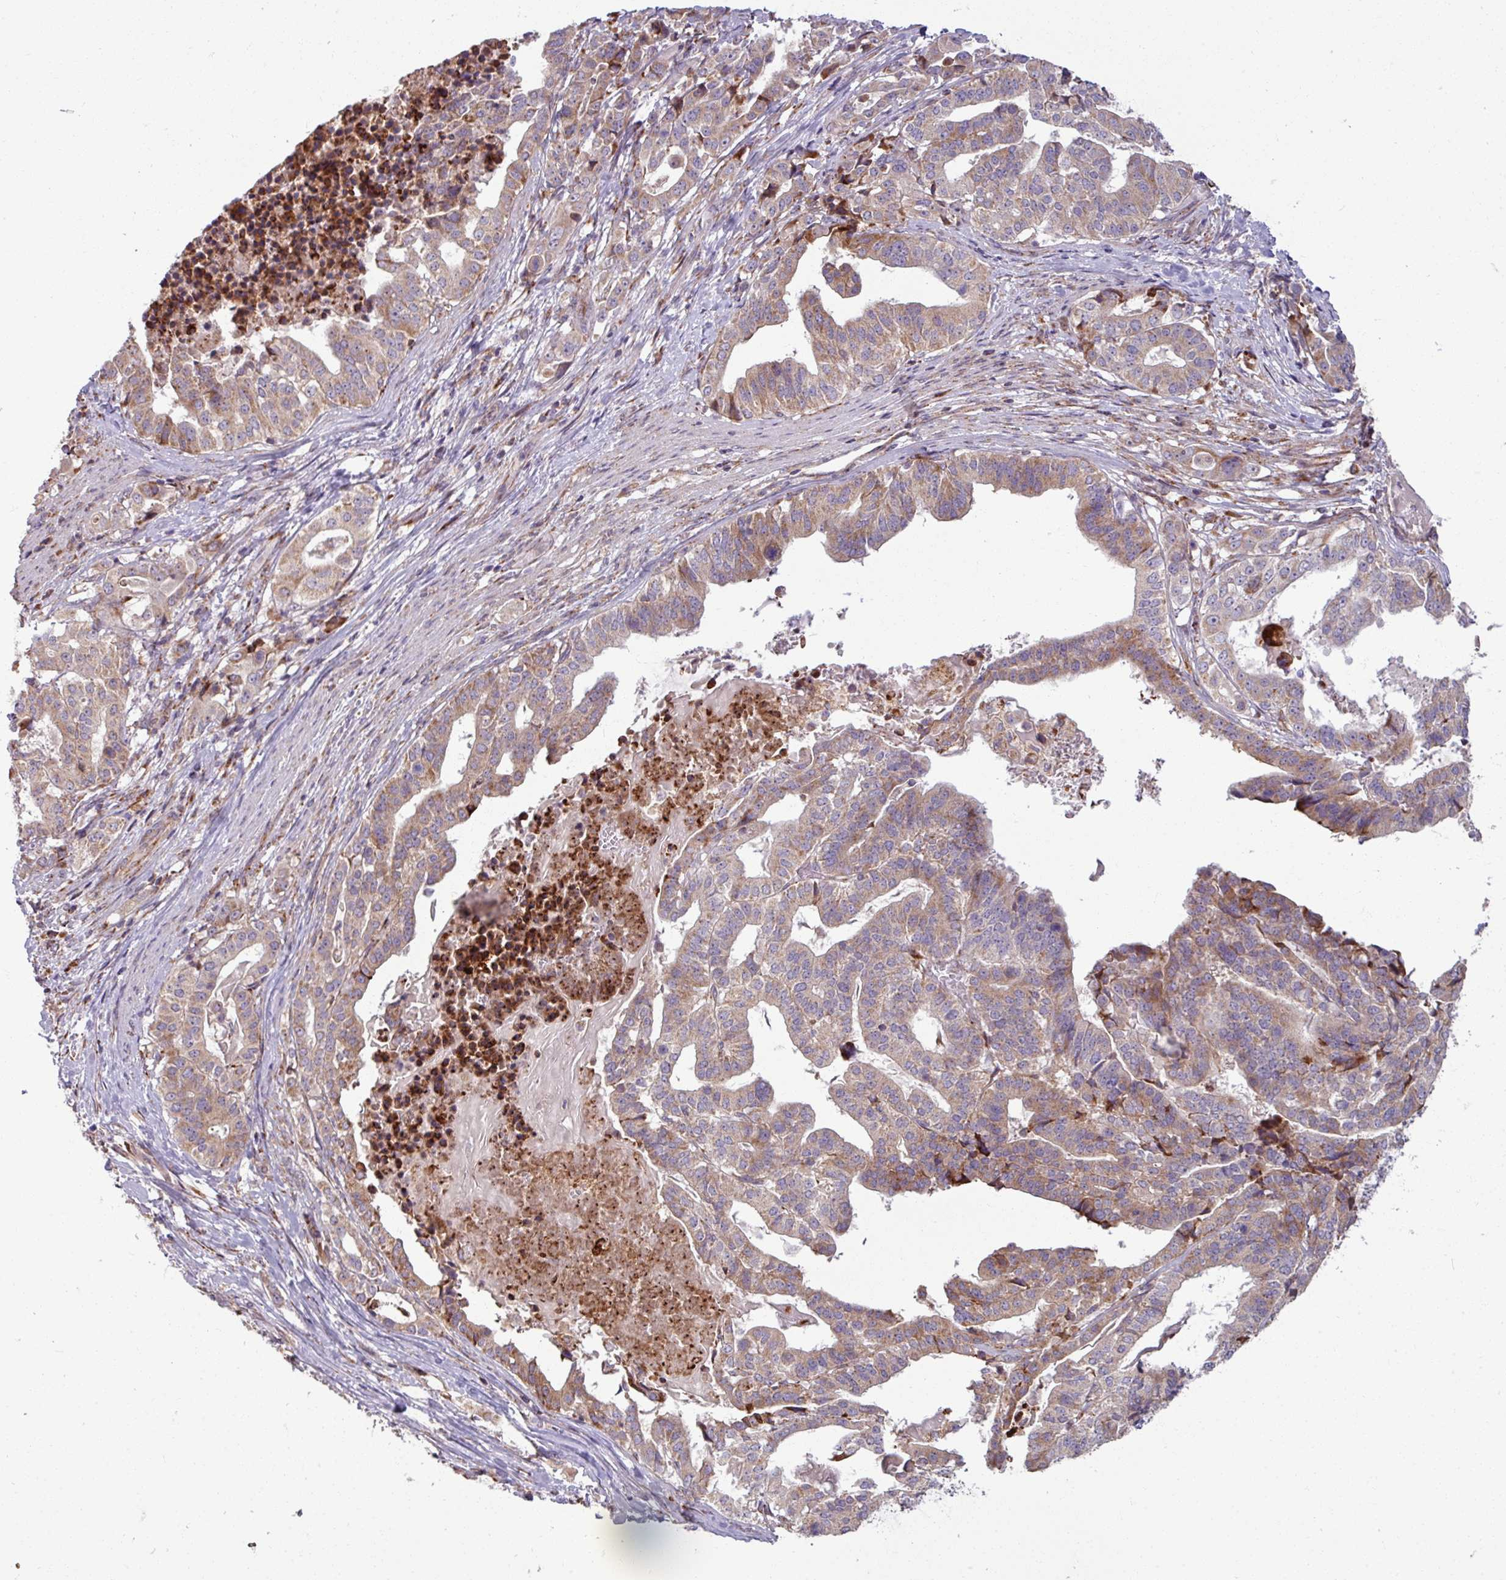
{"staining": {"intensity": "weak", "quantity": ">75%", "location": "cytoplasmic/membranous"}, "tissue": "stomach cancer", "cell_type": "Tumor cells", "image_type": "cancer", "snomed": [{"axis": "morphology", "description": "Adenocarcinoma, NOS"}, {"axis": "topography", "description": "Stomach"}], "caption": "IHC staining of stomach cancer (adenocarcinoma), which shows low levels of weak cytoplasmic/membranous expression in approximately >75% of tumor cells indicating weak cytoplasmic/membranous protein expression. The staining was performed using DAB (brown) for protein detection and nuclei were counterstained in hematoxylin (blue).", "gene": "MAGT1", "patient": {"sex": "male", "age": 48}}